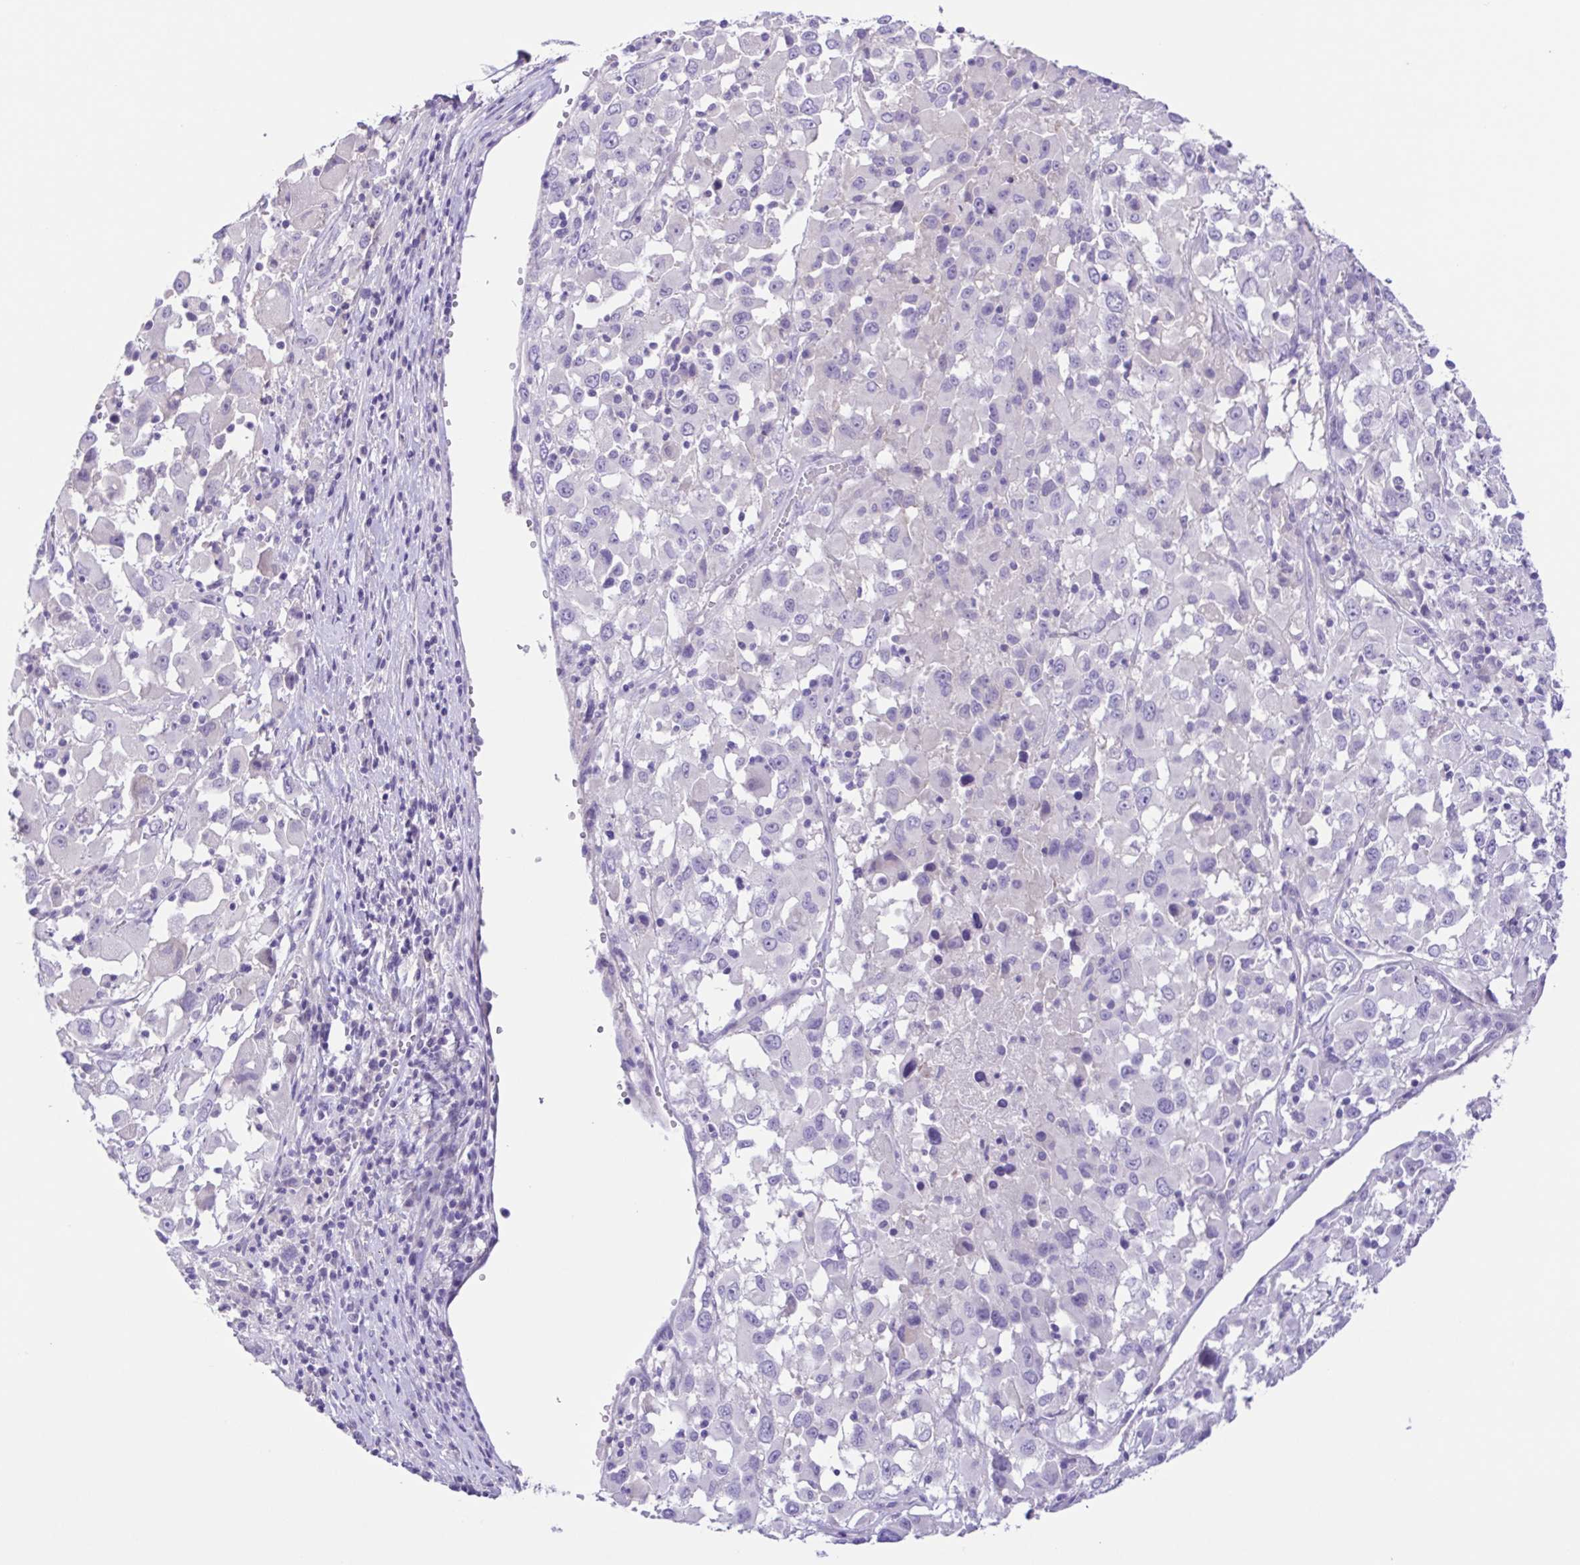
{"staining": {"intensity": "negative", "quantity": "none", "location": "none"}, "tissue": "melanoma", "cell_type": "Tumor cells", "image_type": "cancer", "snomed": [{"axis": "morphology", "description": "Malignant melanoma, Metastatic site"}, {"axis": "topography", "description": "Soft tissue"}], "caption": "Immunohistochemistry (IHC) image of neoplastic tissue: human melanoma stained with DAB (3,3'-diaminobenzidine) displays no significant protein staining in tumor cells.", "gene": "ISM2", "patient": {"sex": "male", "age": 50}}